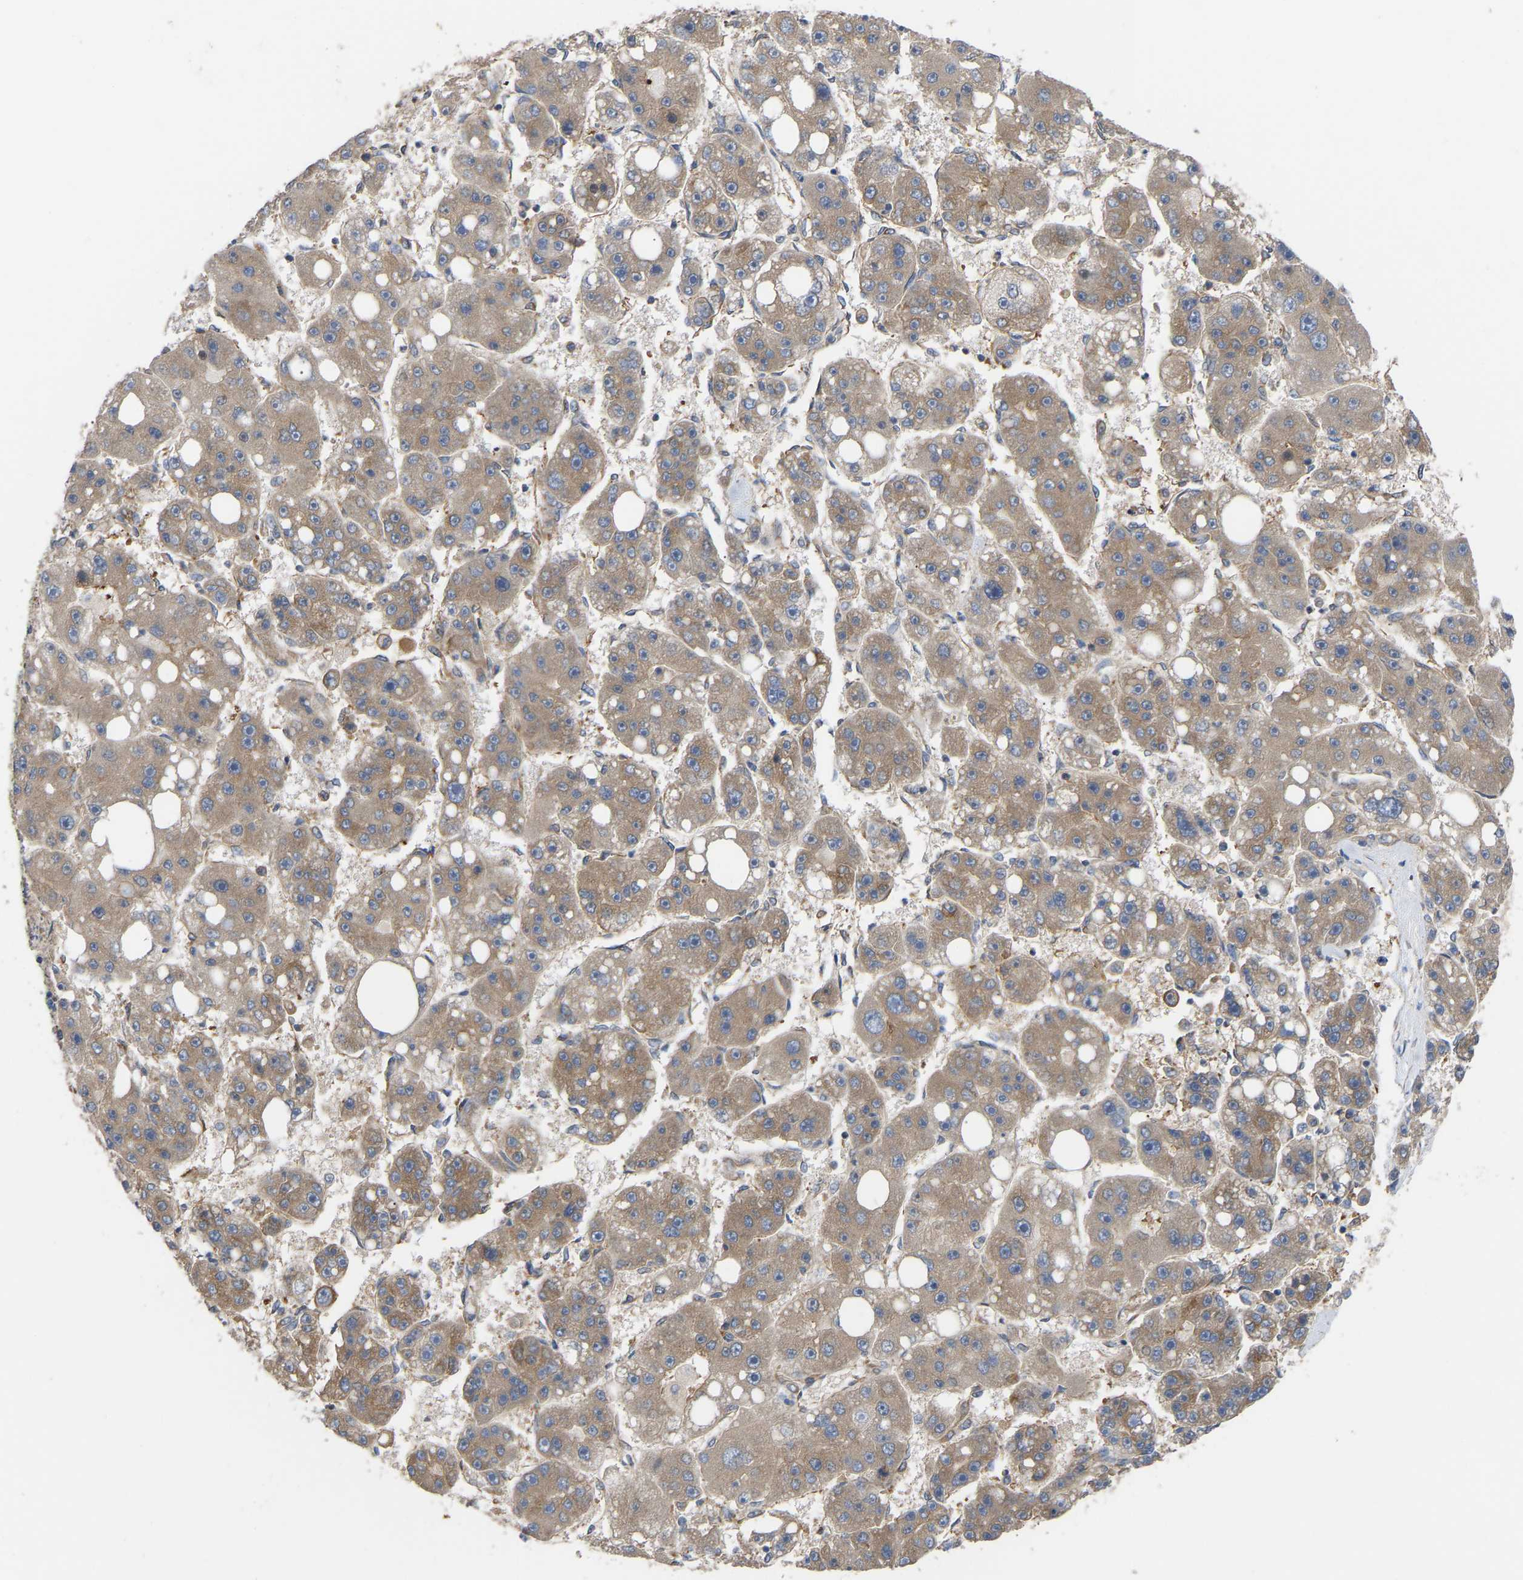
{"staining": {"intensity": "weak", "quantity": ">75%", "location": "cytoplasmic/membranous"}, "tissue": "liver cancer", "cell_type": "Tumor cells", "image_type": "cancer", "snomed": [{"axis": "morphology", "description": "Carcinoma, Hepatocellular, NOS"}, {"axis": "topography", "description": "Liver"}], "caption": "A high-resolution image shows immunohistochemistry staining of liver hepatocellular carcinoma, which demonstrates weak cytoplasmic/membranous positivity in approximately >75% of tumor cells. The protein is stained brown, and the nuclei are stained in blue (DAB IHC with brightfield microscopy, high magnification).", "gene": "LAPTM4B", "patient": {"sex": "female", "age": 61}}